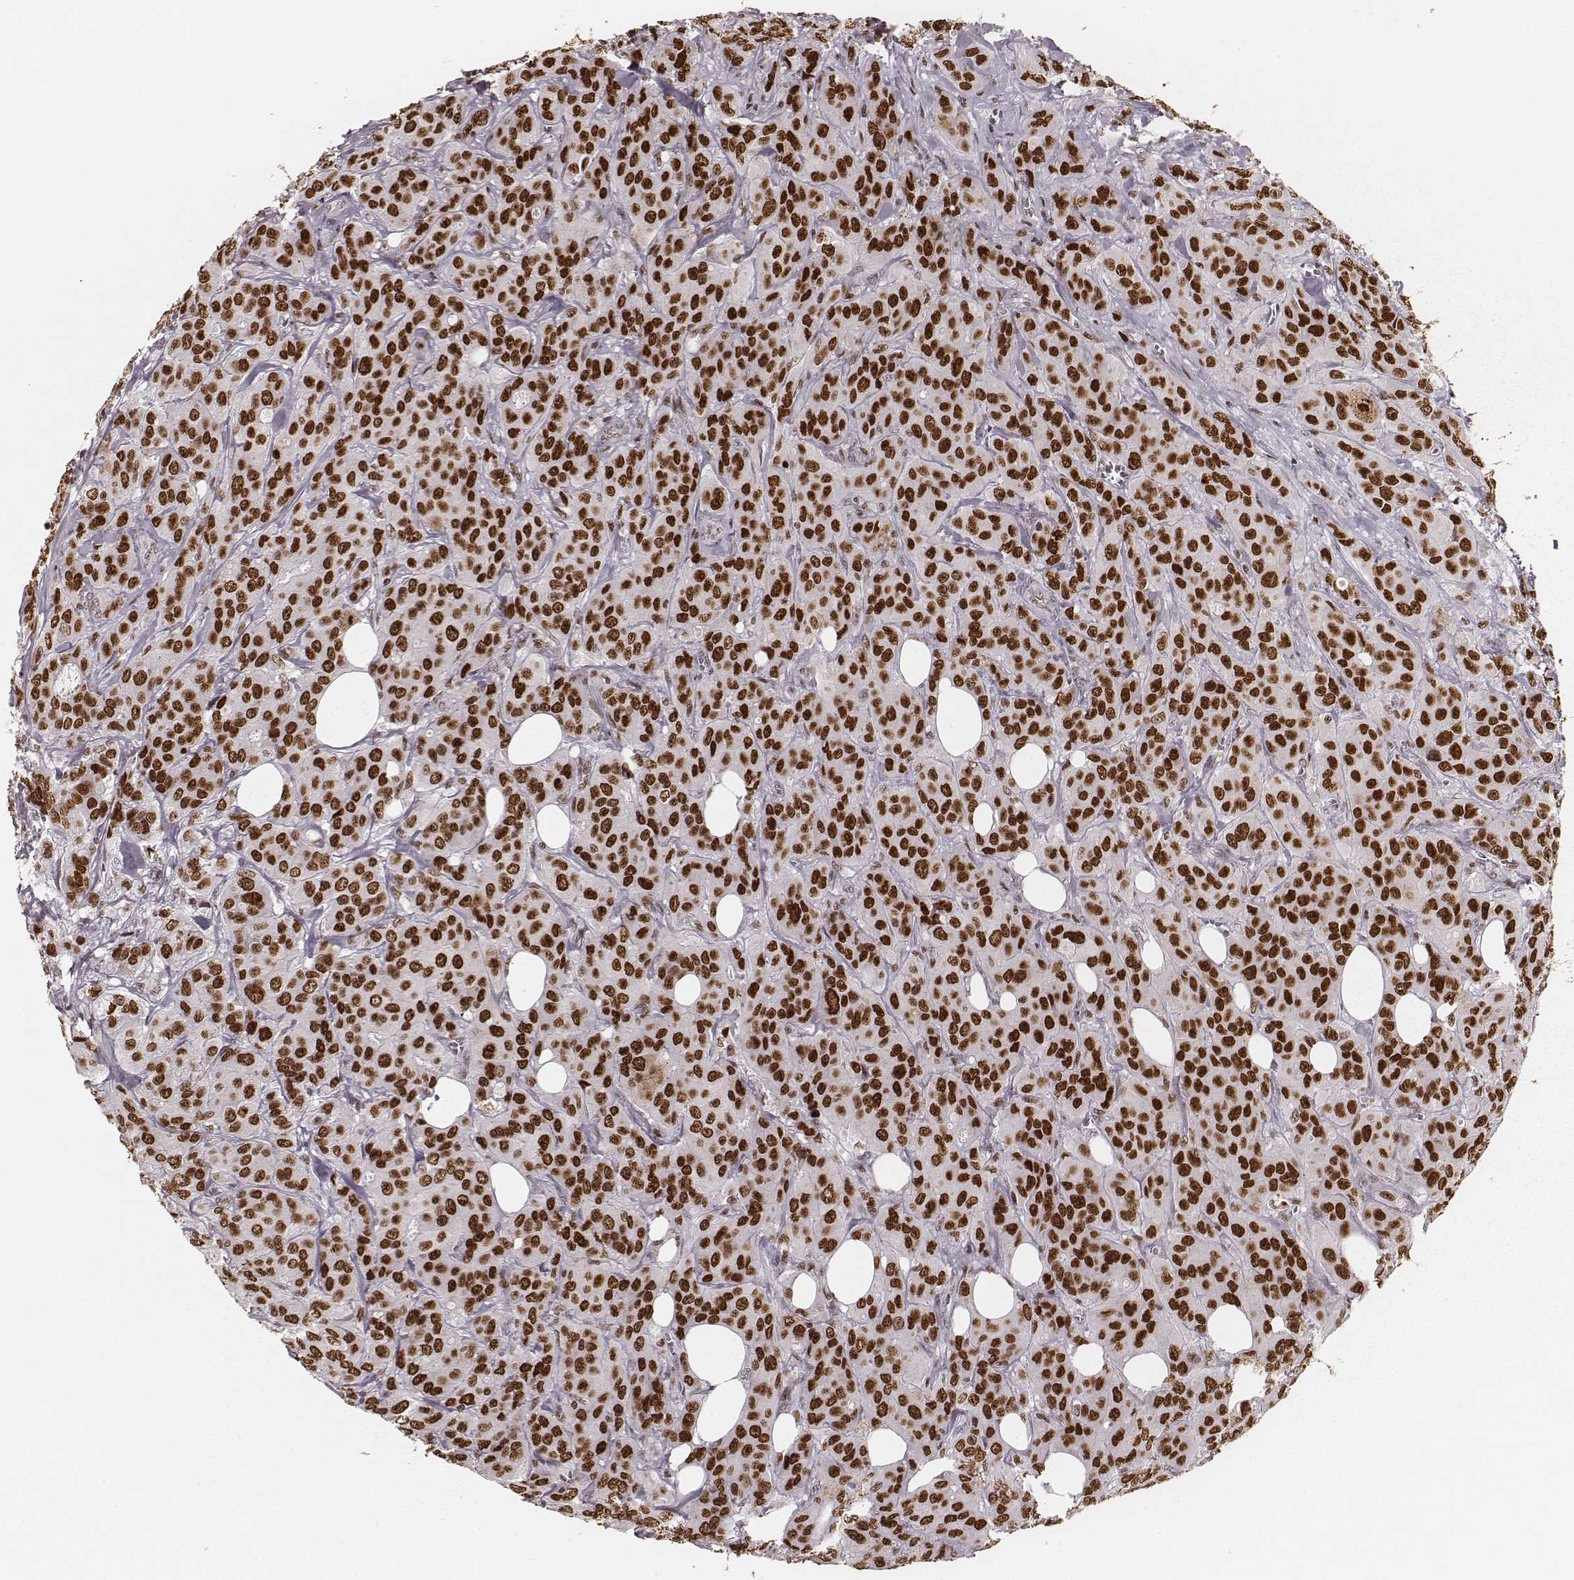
{"staining": {"intensity": "strong", "quantity": ">75%", "location": "nuclear"}, "tissue": "breast cancer", "cell_type": "Tumor cells", "image_type": "cancer", "snomed": [{"axis": "morphology", "description": "Duct carcinoma"}, {"axis": "topography", "description": "Breast"}], "caption": "A brown stain labels strong nuclear staining of a protein in breast cancer tumor cells.", "gene": "PARP1", "patient": {"sex": "female", "age": 43}}